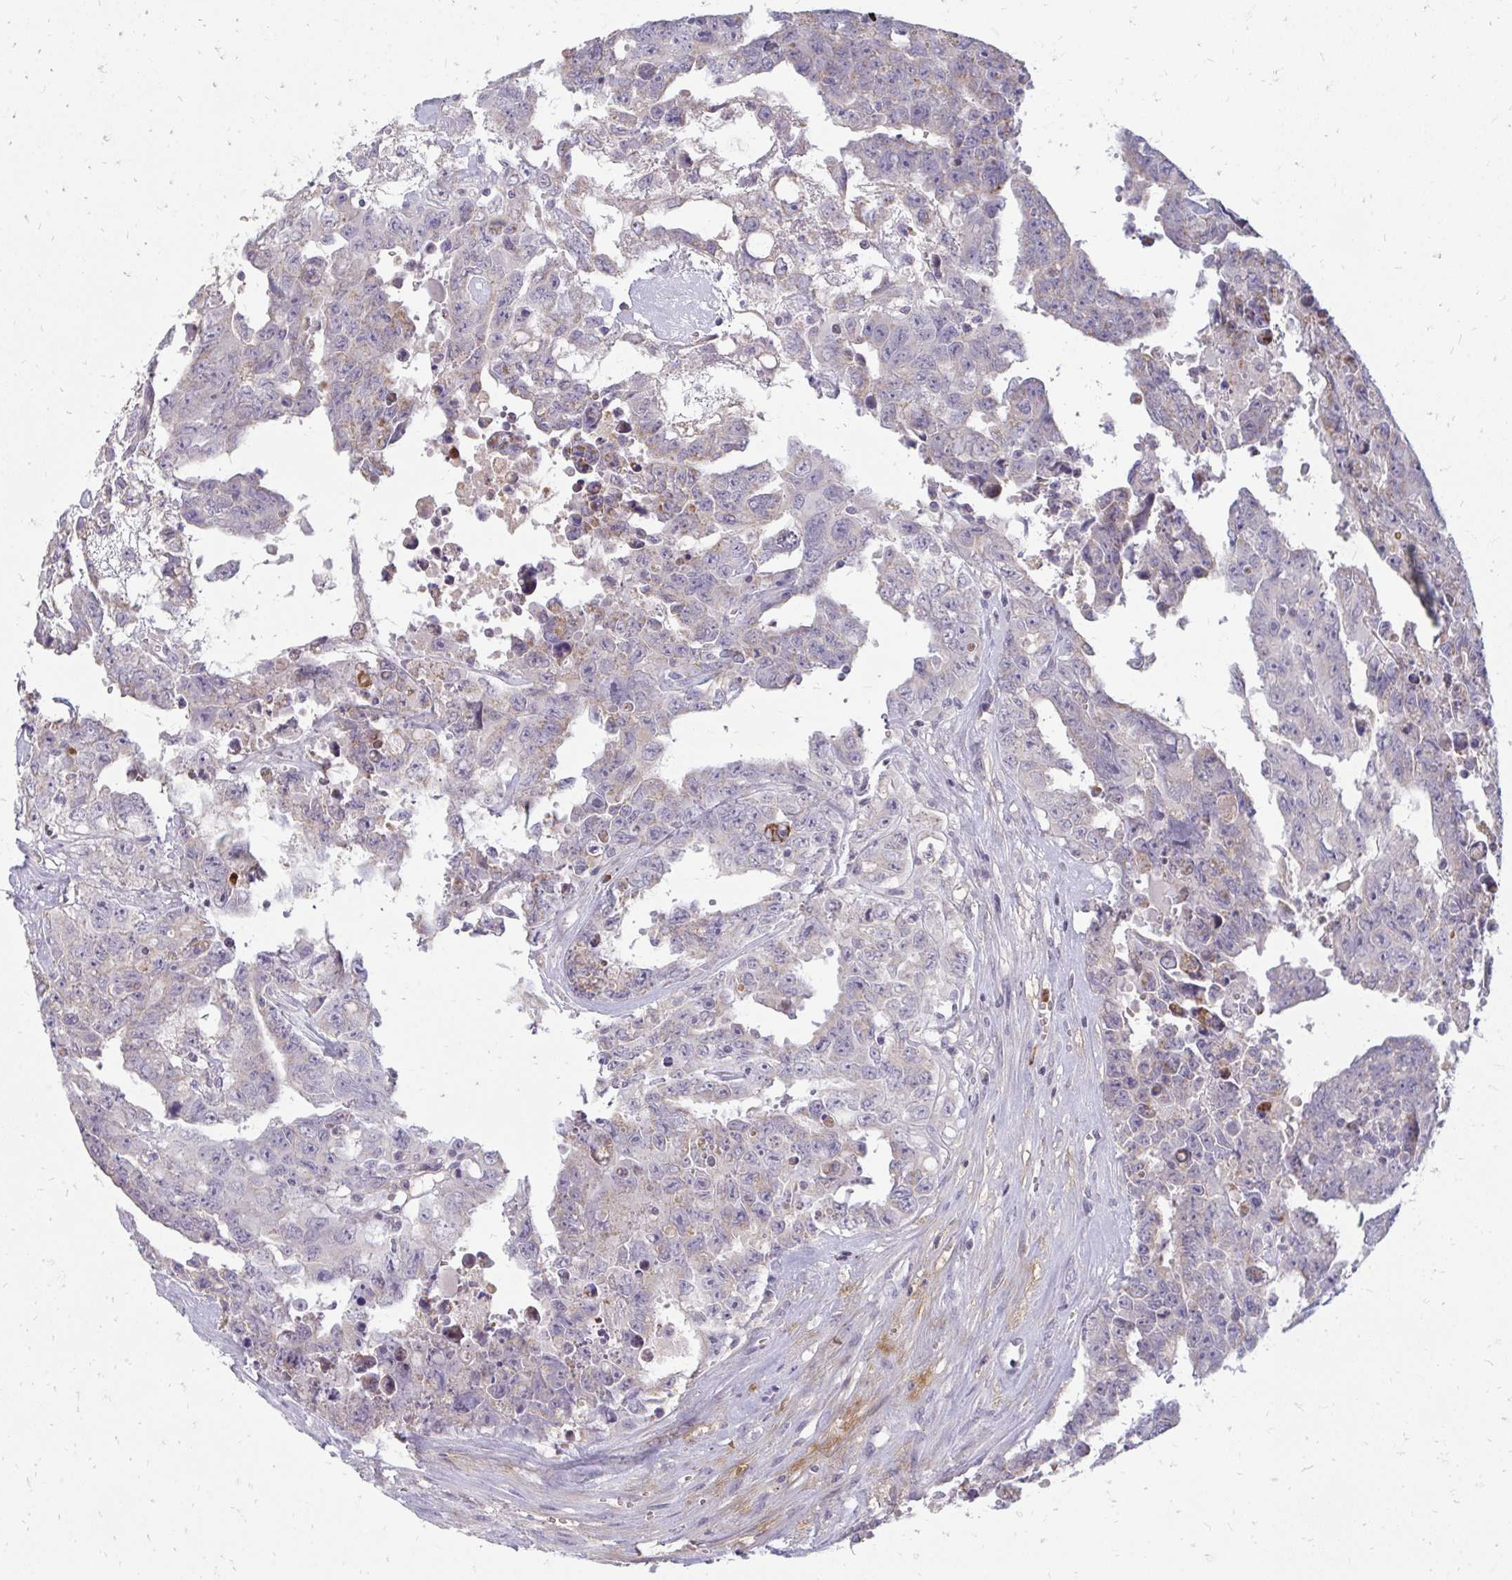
{"staining": {"intensity": "negative", "quantity": "none", "location": "none"}, "tissue": "testis cancer", "cell_type": "Tumor cells", "image_type": "cancer", "snomed": [{"axis": "morphology", "description": "Carcinoma, Embryonal, NOS"}, {"axis": "topography", "description": "Testis"}], "caption": "This is a histopathology image of IHC staining of testis cancer (embryonal carcinoma), which shows no positivity in tumor cells.", "gene": "RAB33A", "patient": {"sex": "male", "age": 24}}